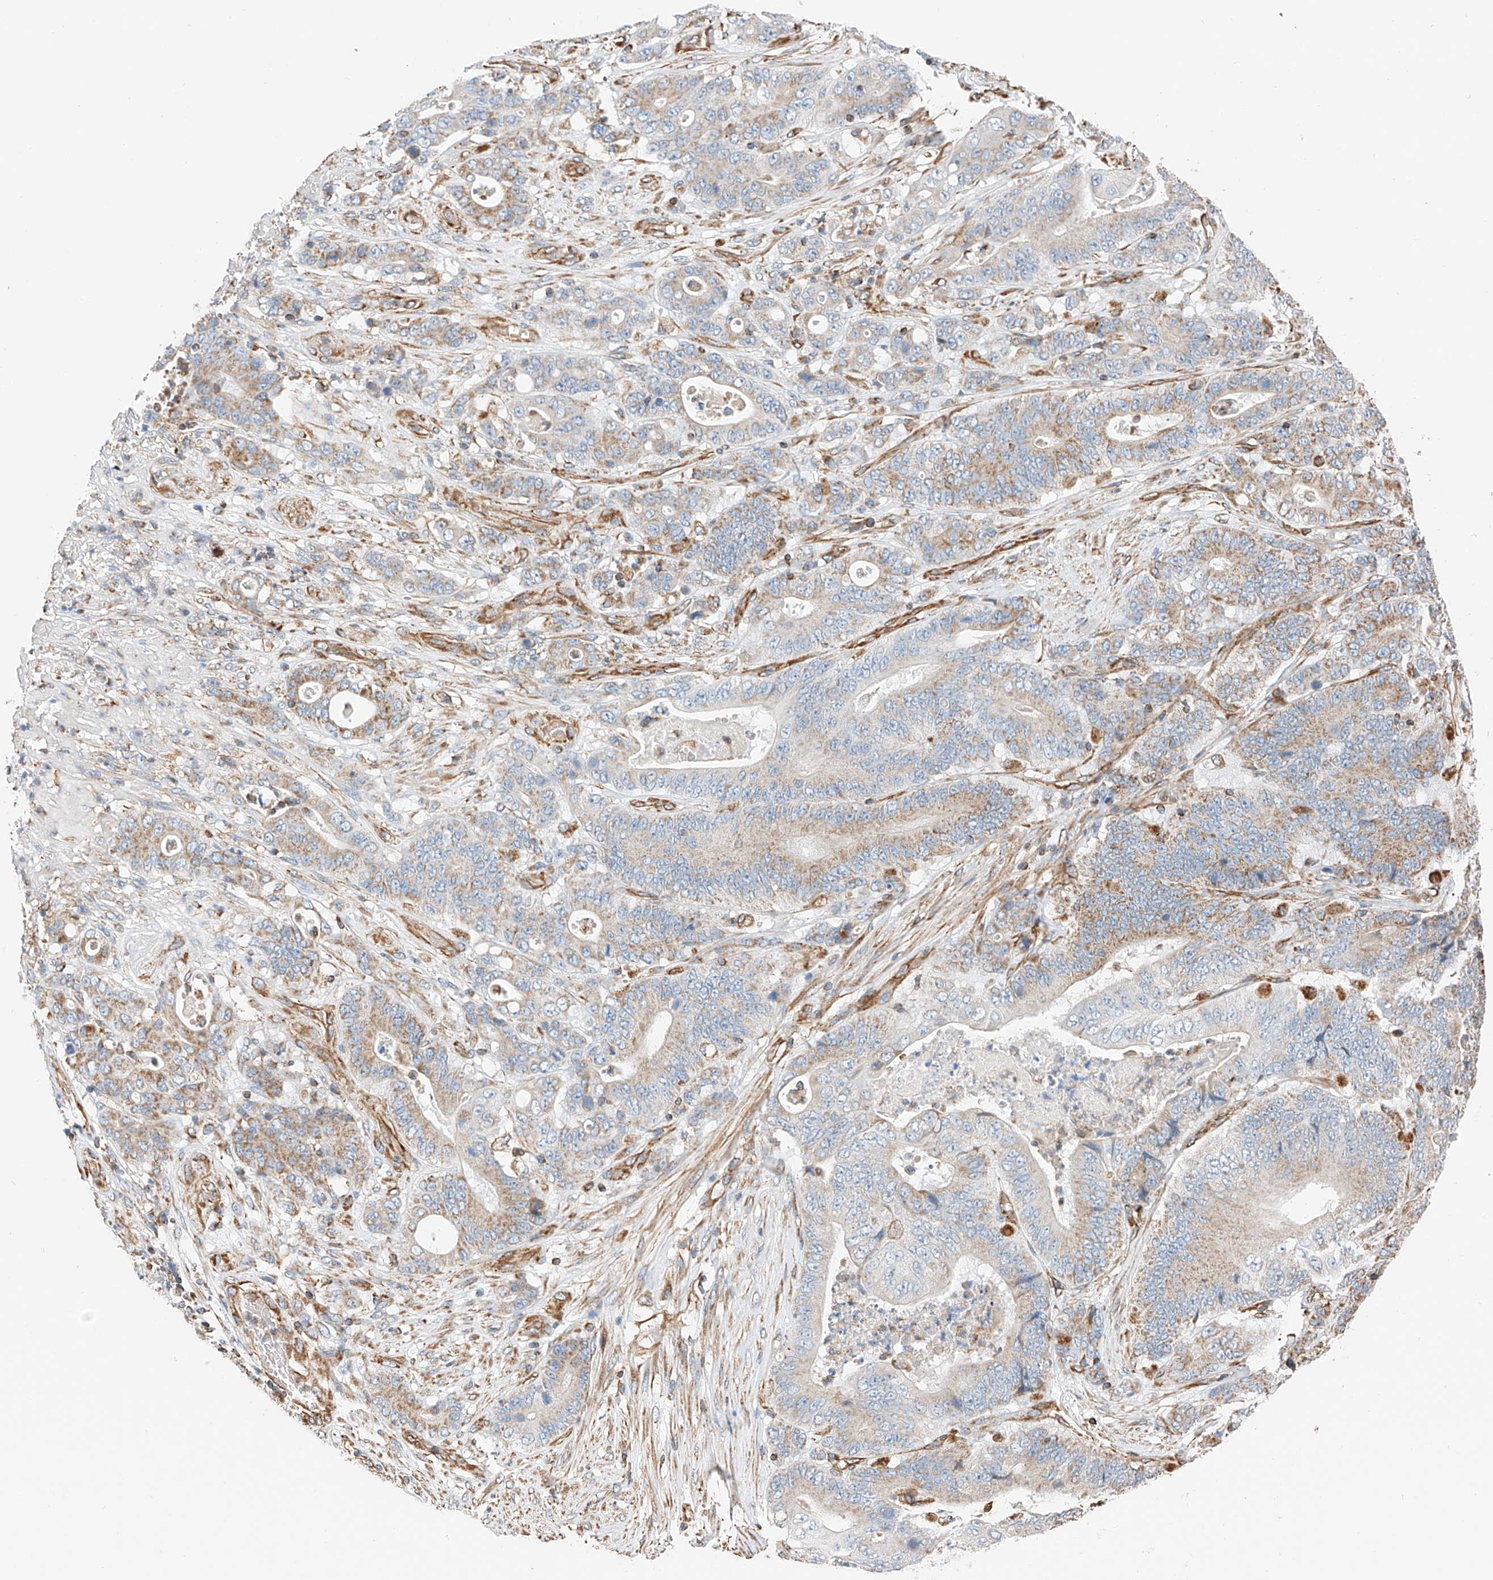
{"staining": {"intensity": "moderate", "quantity": "<25%", "location": "cytoplasmic/membranous"}, "tissue": "stomach cancer", "cell_type": "Tumor cells", "image_type": "cancer", "snomed": [{"axis": "morphology", "description": "Adenocarcinoma, NOS"}, {"axis": "topography", "description": "Stomach"}], "caption": "Adenocarcinoma (stomach) was stained to show a protein in brown. There is low levels of moderate cytoplasmic/membranous positivity in about <25% of tumor cells.", "gene": "NDUFV3", "patient": {"sex": "female", "age": 73}}